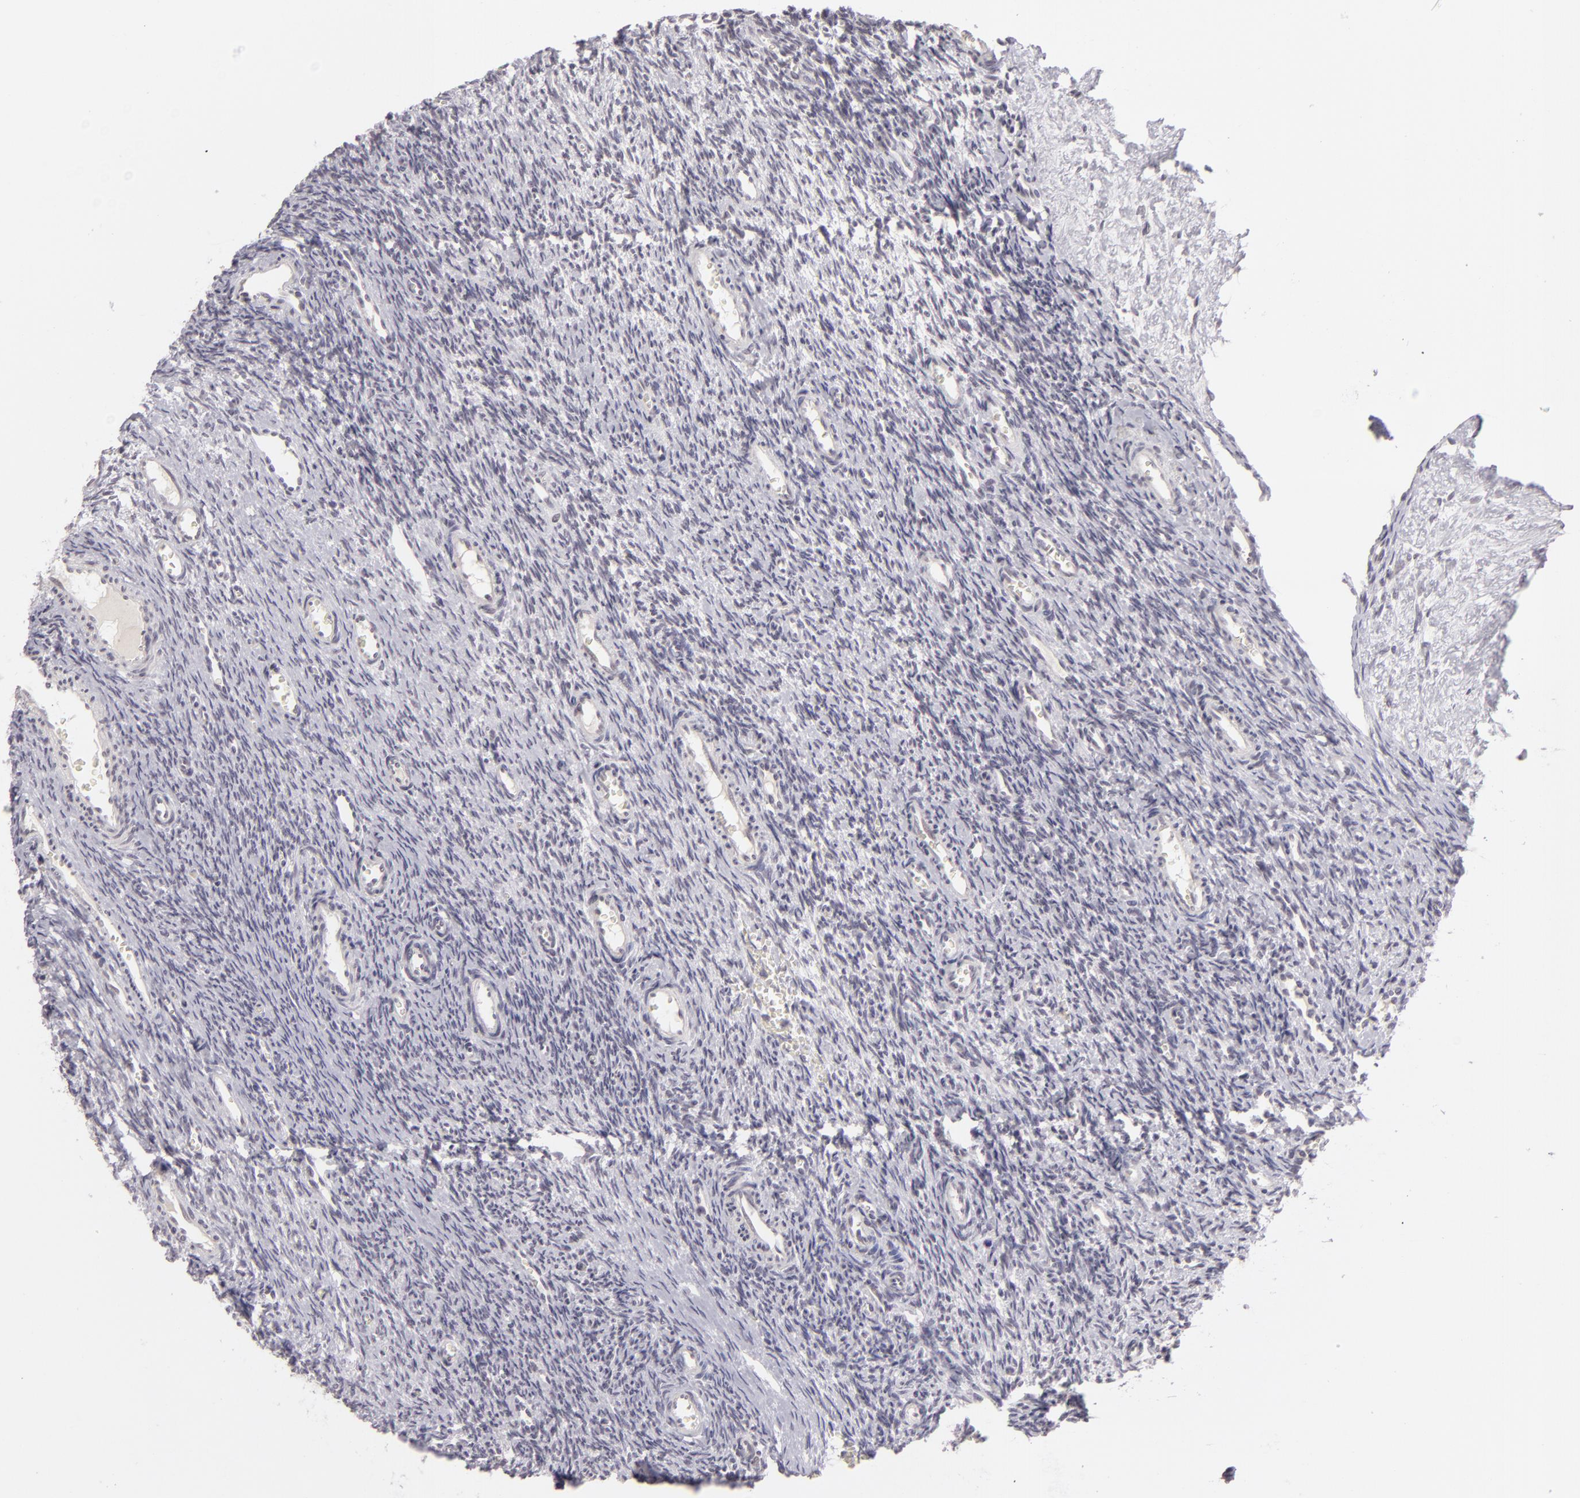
{"staining": {"intensity": "negative", "quantity": "none", "location": "none"}, "tissue": "ovary", "cell_type": "Follicle cells", "image_type": "normal", "snomed": [{"axis": "morphology", "description": "Normal tissue, NOS"}, {"axis": "topography", "description": "Ovary"}], "caption": "Immunohistochemistry image of normal ovary stained for a protein (brown), which displays no staining in follicle cells.", "gene": "ZNF205", "patient": {"sex": "female", "age": 39}}